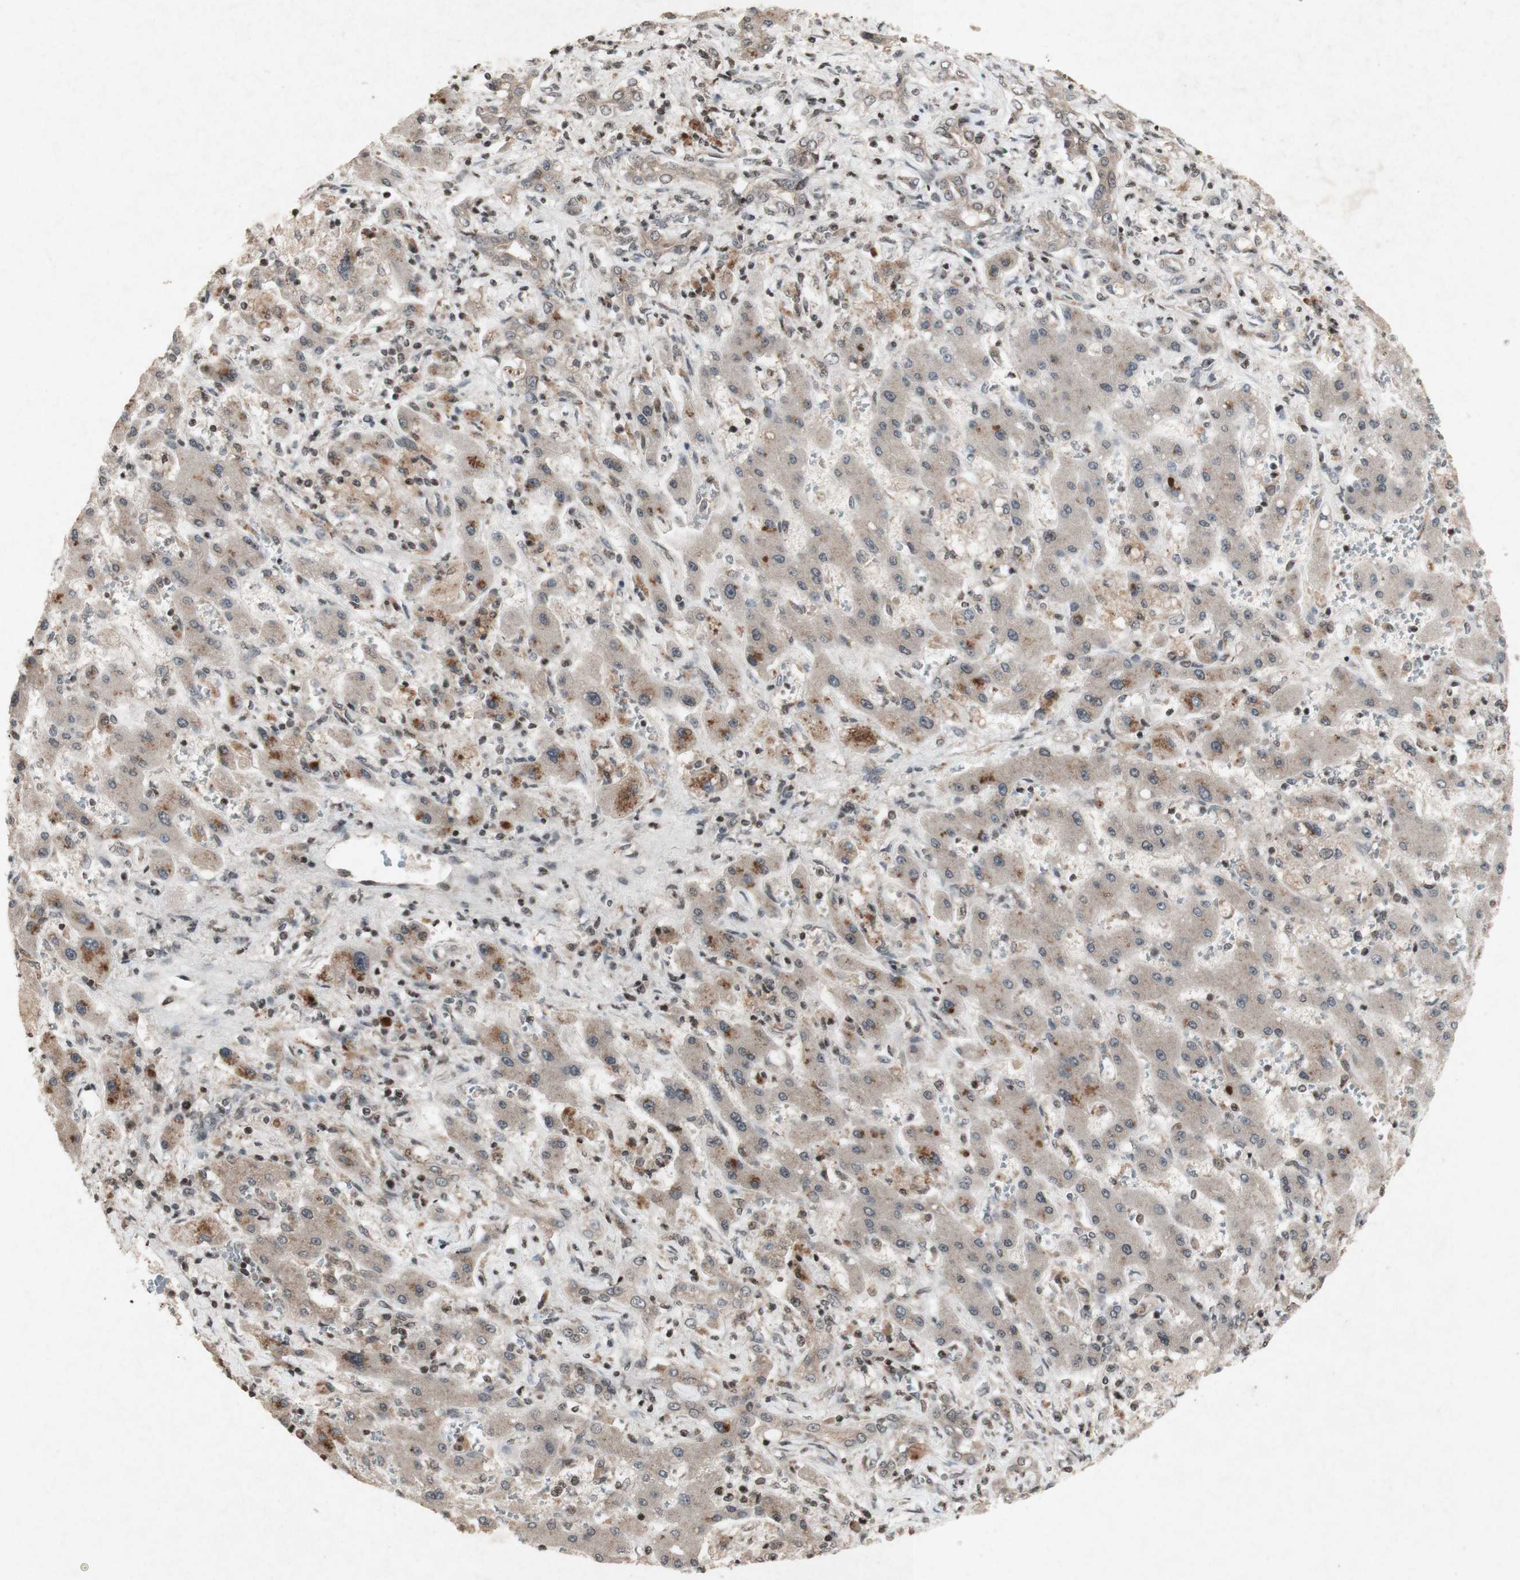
{"staining": {"intensity": "weak", "quantity": ">75%", "location": "cytoplasmic/membranous"}, "tissue": "liver cancer", "cell_type": "Tumor cells", "image_type": "cancer", "snomed": [{"axis": "morphology", "description": "Cholangiocarcinoma"}, {"axis": "topography", "description": "Liver"}], "caption": "Tumor cells display low levels of weak cytoplasmic/membranous staining in approximately >75% of cells in human cholangiocarcinoma (liver). (Stains: DAB in brown, nuclei in blue, Microscopy: brightfield microscopy at high magnification).", "gene": "PLXNA1", "patient": {"sex": "male", "age": 50}}